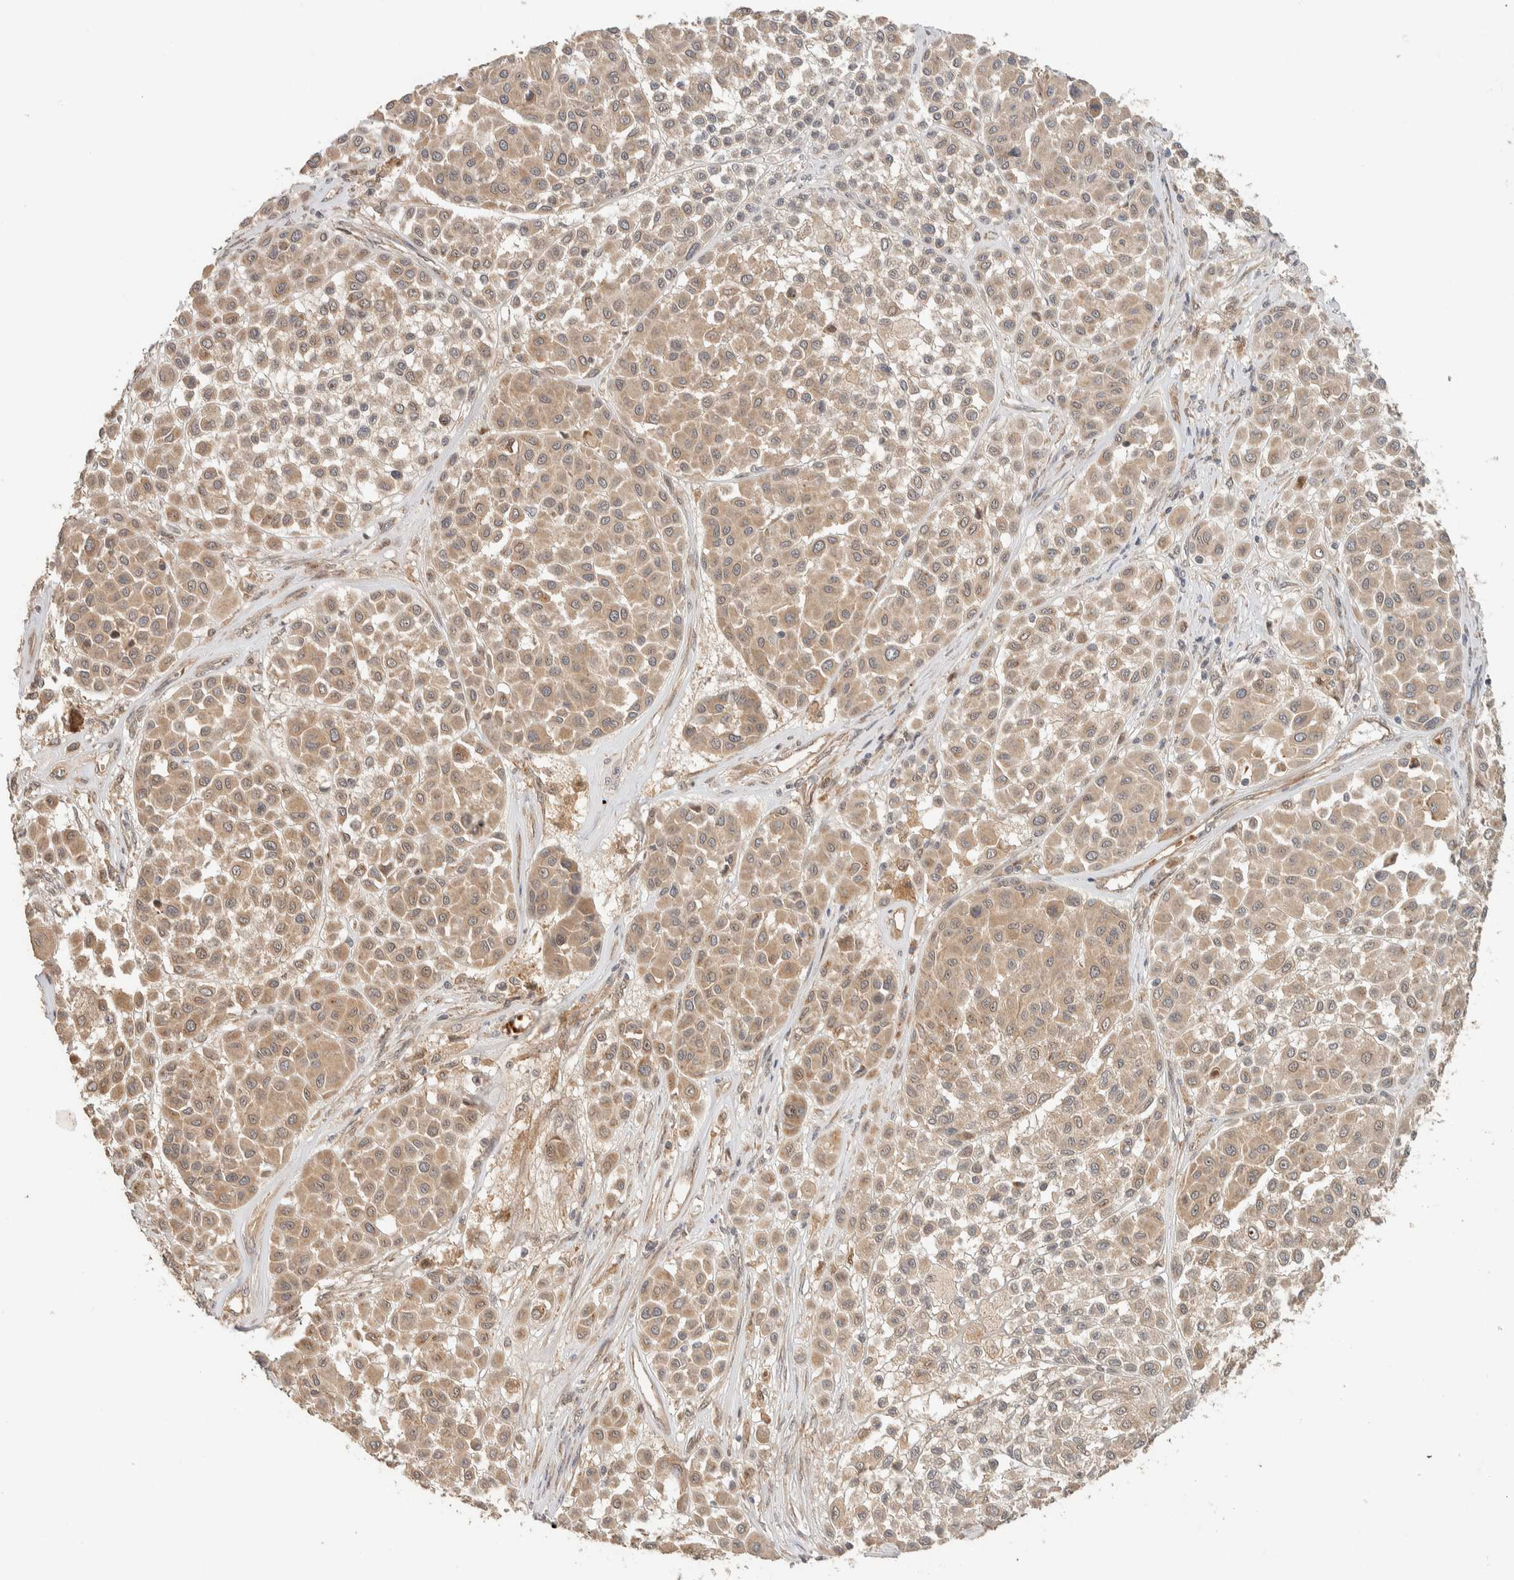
{"staining": {"intensity": "weak", "quantity": ">75%", "location": "cytoplasmic/membranous"}, "tissue": "melanoma", "cell_type": "Tumor cells", "image_type": "cancer", "snomed": [{"axis": "morphology", "description": "Malignant melanoma, Metastatic site"}, {"axis": "topography", "description": "Soft tissue"}], "caption": "IHC micrograph of neoplastic tissue: malignant melanoma (metastatic site) stained using immunohistochemistry exhibits low levels of weak protein expression localized specifically in the cytoplasmic/membranous of tumor cells, appearing as a cytoplasmic/membranous brown color.", "gene": "ZBTB2", "patient": {"sex": "male", "age": 41}}